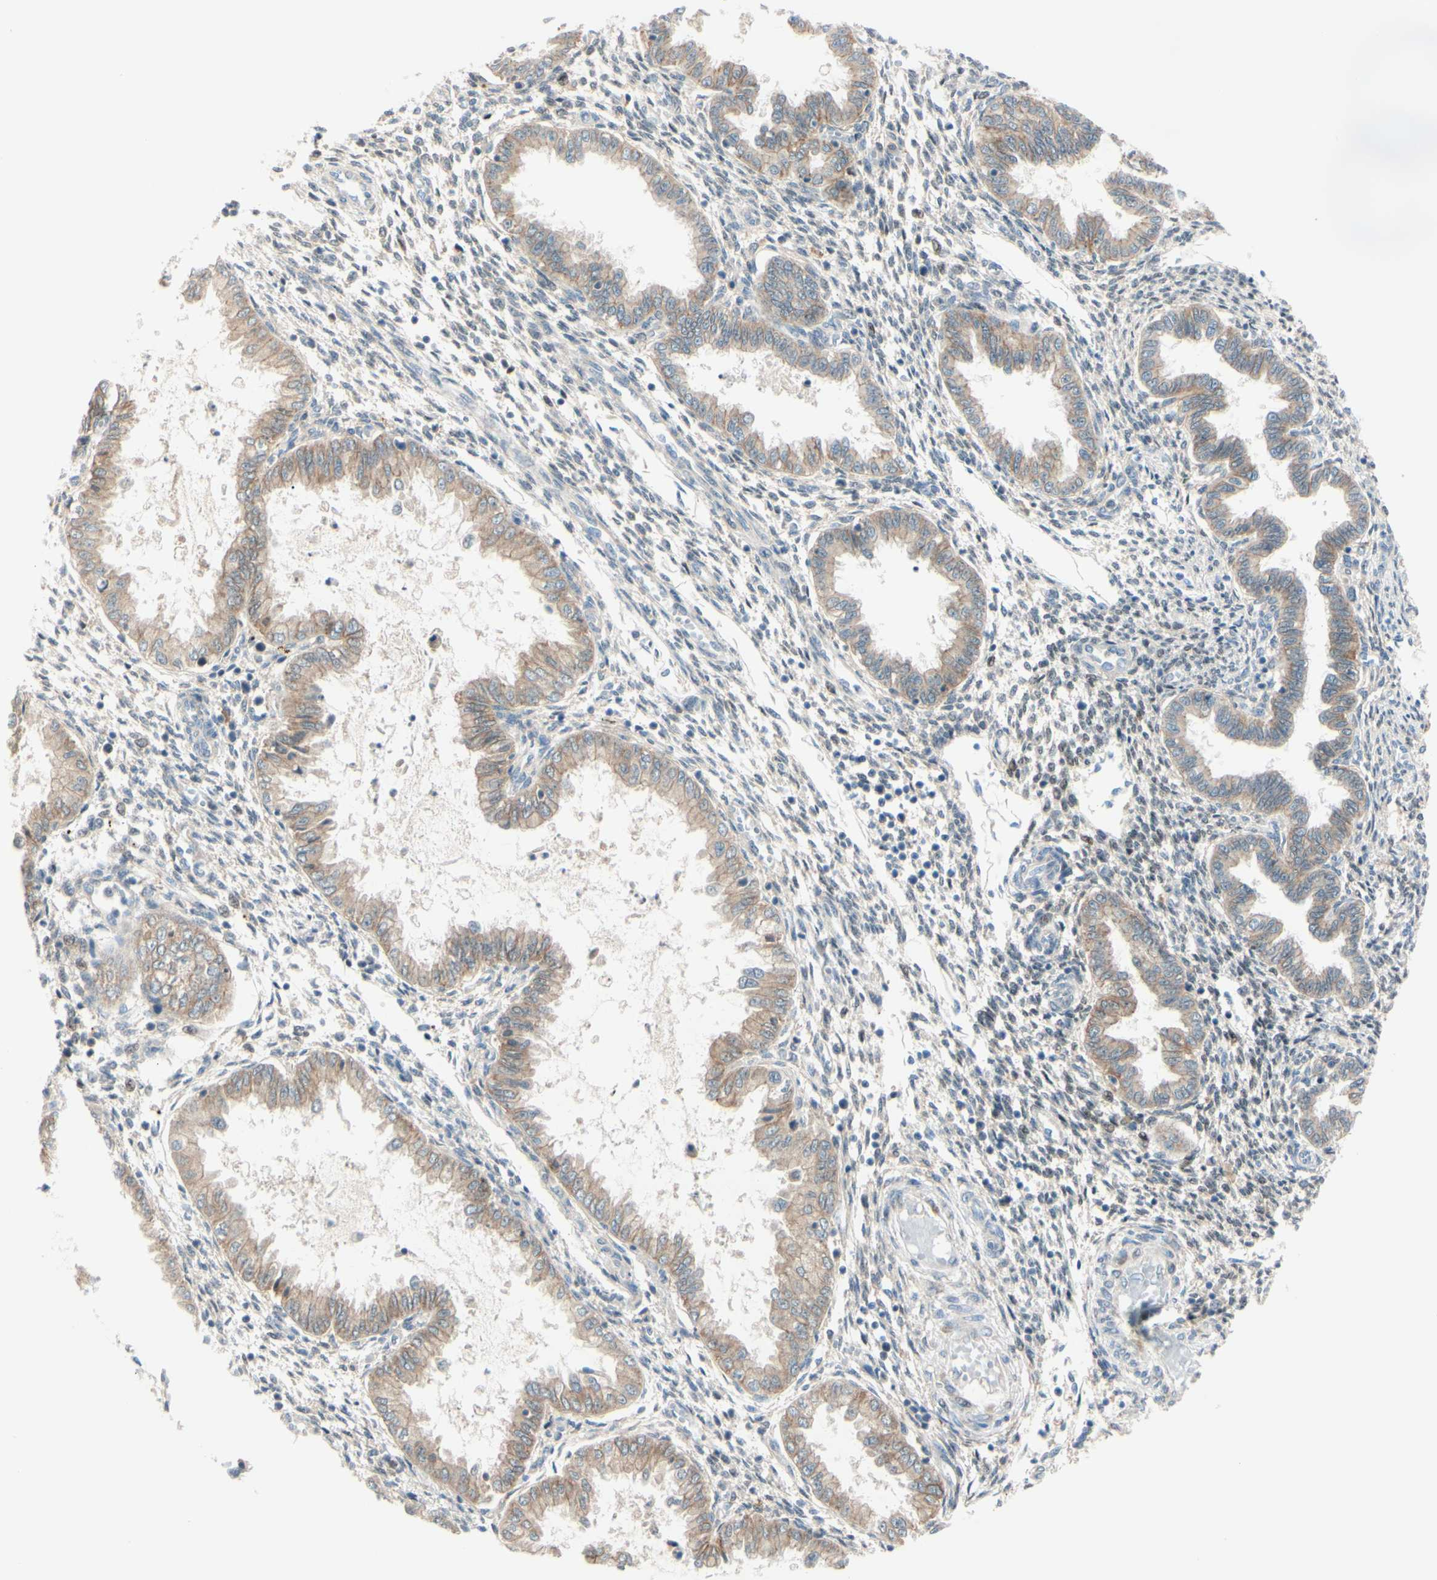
{"staining": {"intensity": "weak", "quantity": "25%-75%", "location": "nuclear"}, "tissue": "endometrium", "cell_type": "Cells in endometrial stroma", "image_type": "normal", "snomed": [{"axis": "morphology", "description": "Normal tissue, NOS"}, {"axis": "topography", "description": "Endometrium"}], "caption": "Immunohistochemistry (IHC) staining of benign endometrium, which displays low levels of weak nuclear staining in about 25%-75% of cells in endometrial stroma indicating weak nuclear protein positivity. The staining was performed using DAB (3,3'-diaminobenzidine) (brown) for protein detection and nuclei were counterstained in hematoxylin (blue).", "gene": "PTTG1", "patient": {"sex": "female", "age": 33}}